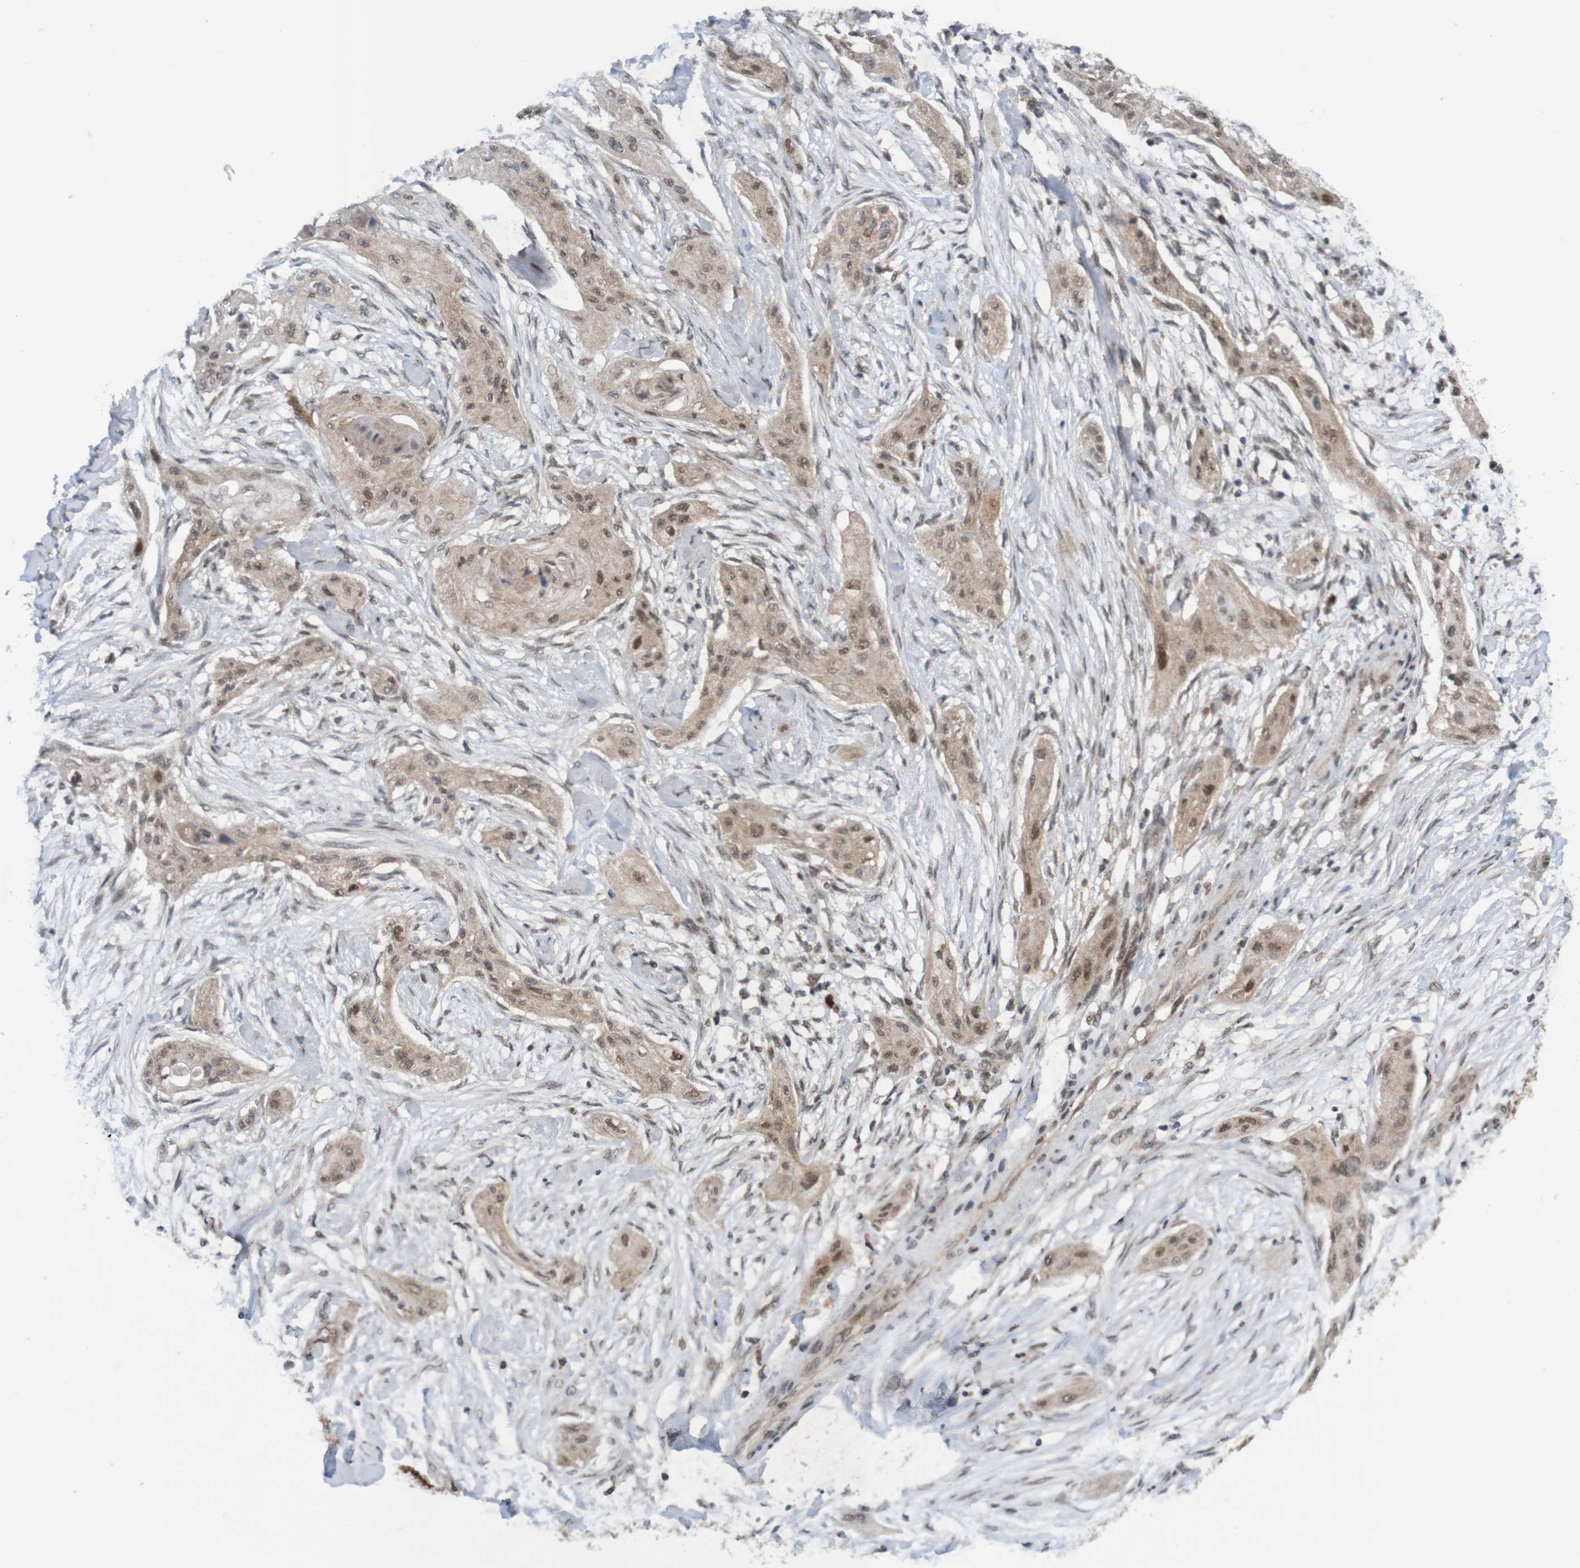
{"staining": {"intensity": "weak", "quantity": ">75%", "location": "cytoplasmic/membranous,nuclear"}, "tissue": "lung cancer", "cell_type": "Tumor cells", "image_type": "cancer", "snomed": [{"axis": "morphology", "description": "Squamous cell carcinoma, NOS"}, {"axis": "topography", "description": "Lung"}], "caption": "Protein staining of lung cancer tissue displays weak cytoplasmic/membranous and nuclear expression in about >75% of tumor cells.", "gene": "ITLN1", "patient": {"sex": "female", "age": 47}}